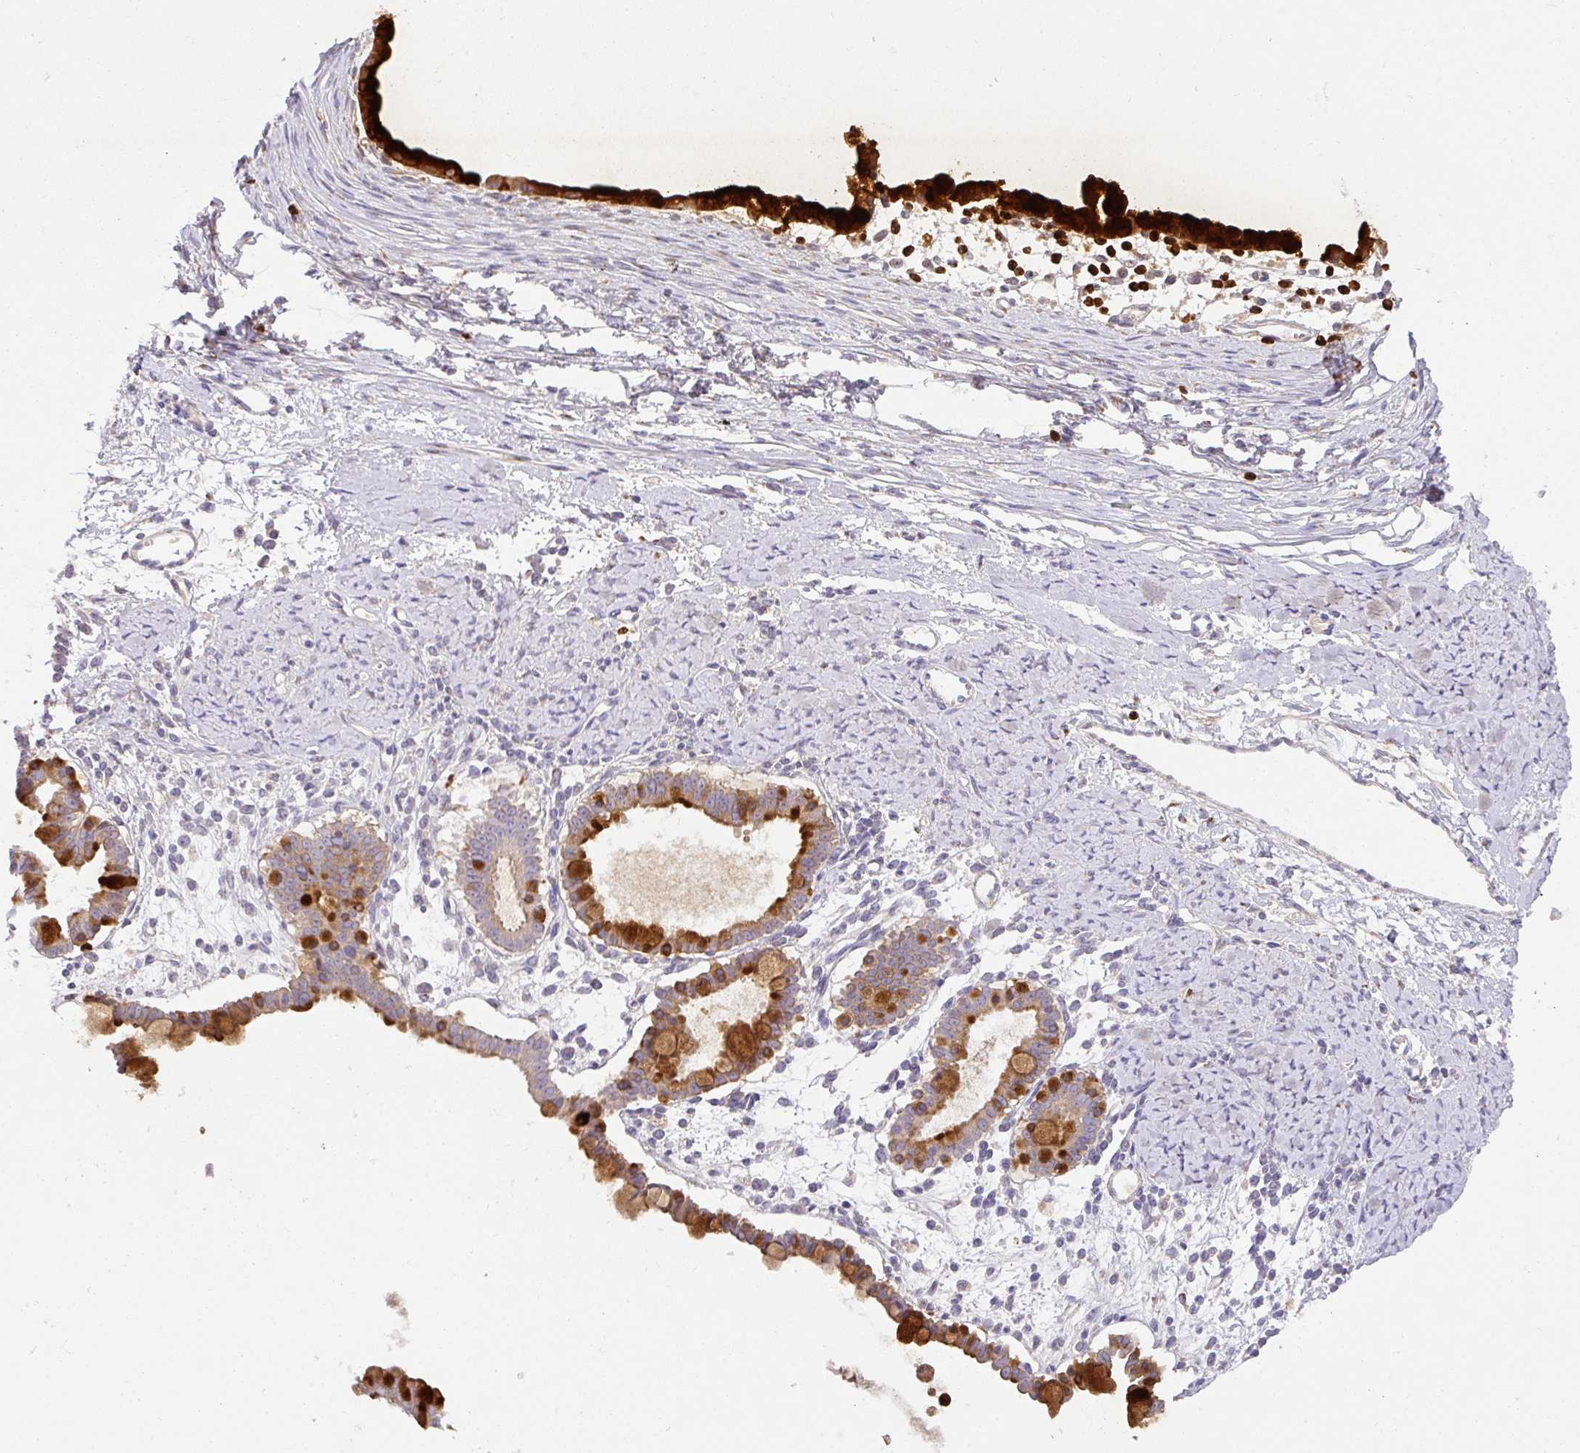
{"staining": {"intensity": "strong", "quantity": "25%-75%", "location": "cytoplasmic/membranous"}, "tissue": "ovarian cancer", "cell_type": "Tumor cells", "image_type": "cancer", "snomed": [{"axis": "morphology", "description": "Cystadenocarcinoma, mucinous, NOS"}, {"axis": "topography", "description": "Ovary"}], "caption": "This image reveals immunohistochemistry (IHC) staining of ovarian cancer (mucinous cystadenocarcinoma), with high strong cytoplasmic/membranous positivity in approximately 25%-75% of tumor cells.", "gene": "CRISP3", "patient": {"sex": "female", "age": 61}}